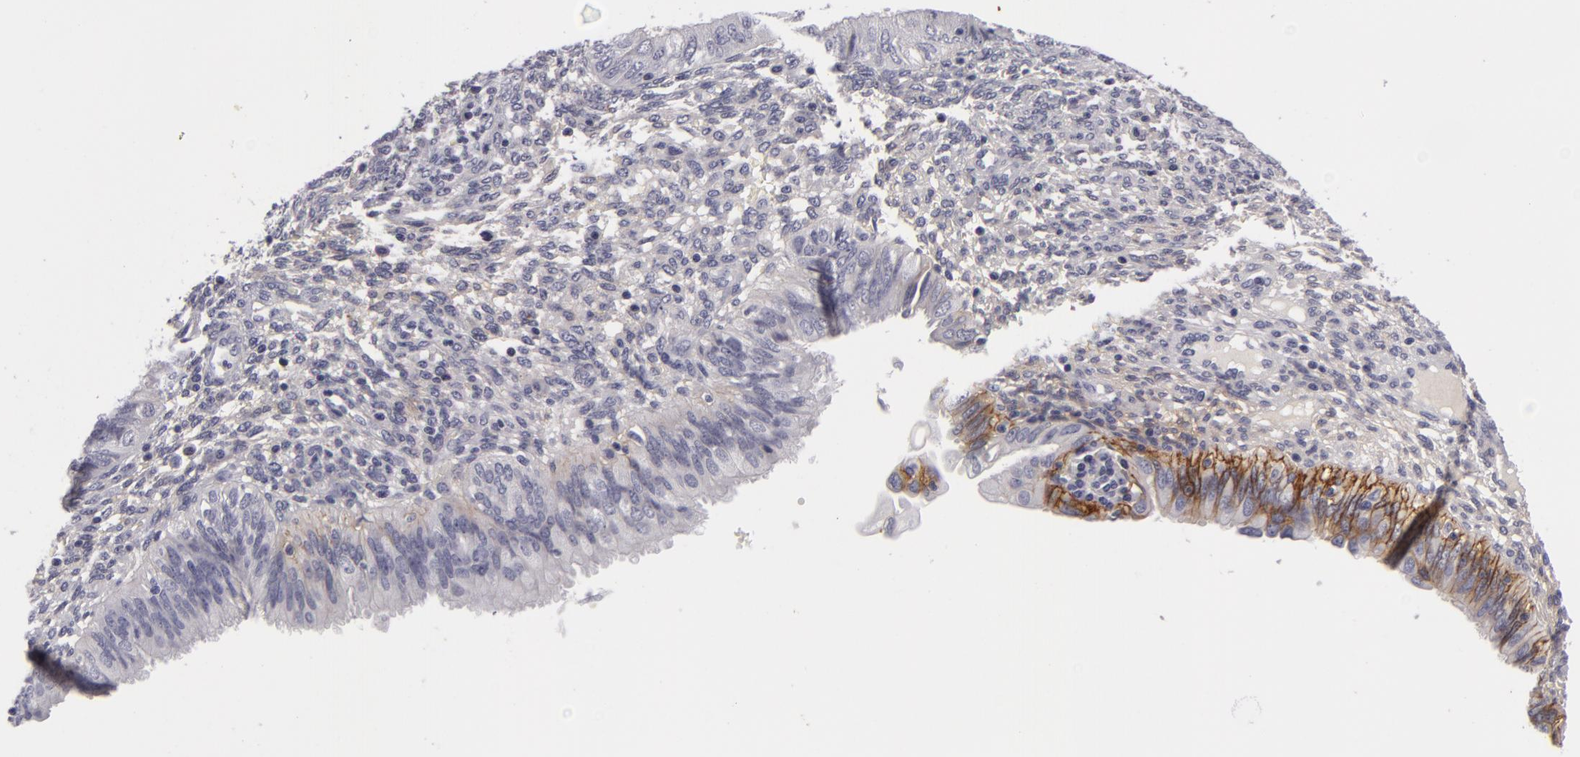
{"staining": {"intensity": "moderate", "quantity": "<25%", "location": "cytoplasmic/membranous"}, "tissue": "endometrial cancer", "cell_type": "Tumor cells", "image_type": "cancer", "snomed": [{"axis": "morphology", "description": "Adenocarcinoma, NOS"}, {"axis": "topography", "description": "Endometrium"}], "caption": "High-power microscopy captured an IHC image of endometrial cancer (adenocarcinoma), revealing moderate cytoplasmic/membranous staining in approximately <25% of tumor cells.", "gene": "NLGN4X", "patient": {"sex": "female", "age": 51}}